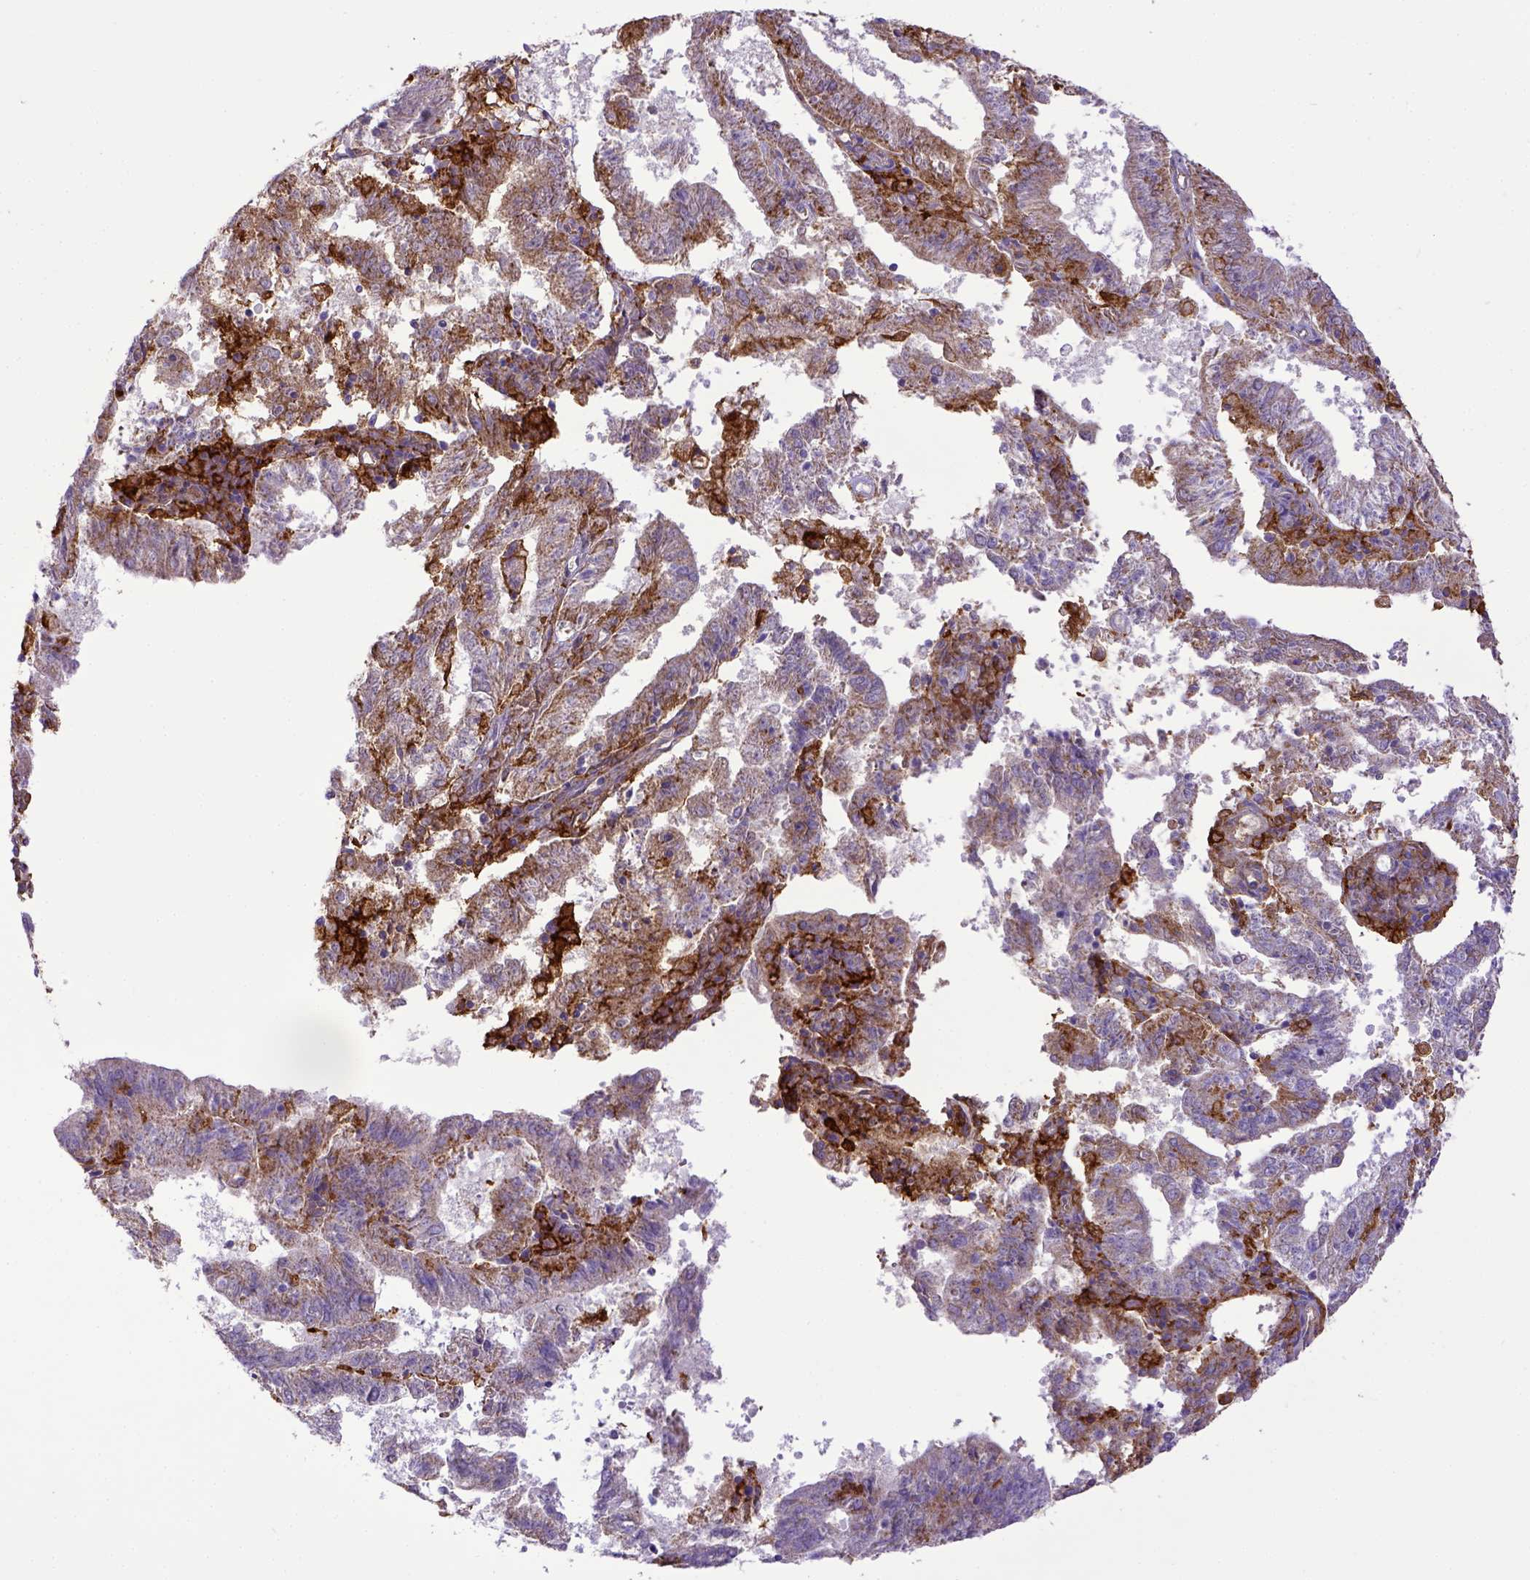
{"staining": {"intensity": "weak", "quantity": "25%-75%", "location": "cytoplasmic/membranous"}, "tissue": "endometrial cancer", "cell_type": "Tumor cells", "image_type": "cancer", "snomed": [{"axis": "morphology", "description": "Adenocarcinoma, NOS"}, {"axis": "topography", "description": "Endometrium"}], "caption": "Immunohistochemistry (DAB) staining of human endometrial cancer exhibits weak cytoplasmic/membranous protein staining in about 25%-75% of tumor cells. (brown staining indicates protein expression, while blue staining denotes nuclei).", "gene": "CD40", "patient": {"sex": "female", "age": 82}}